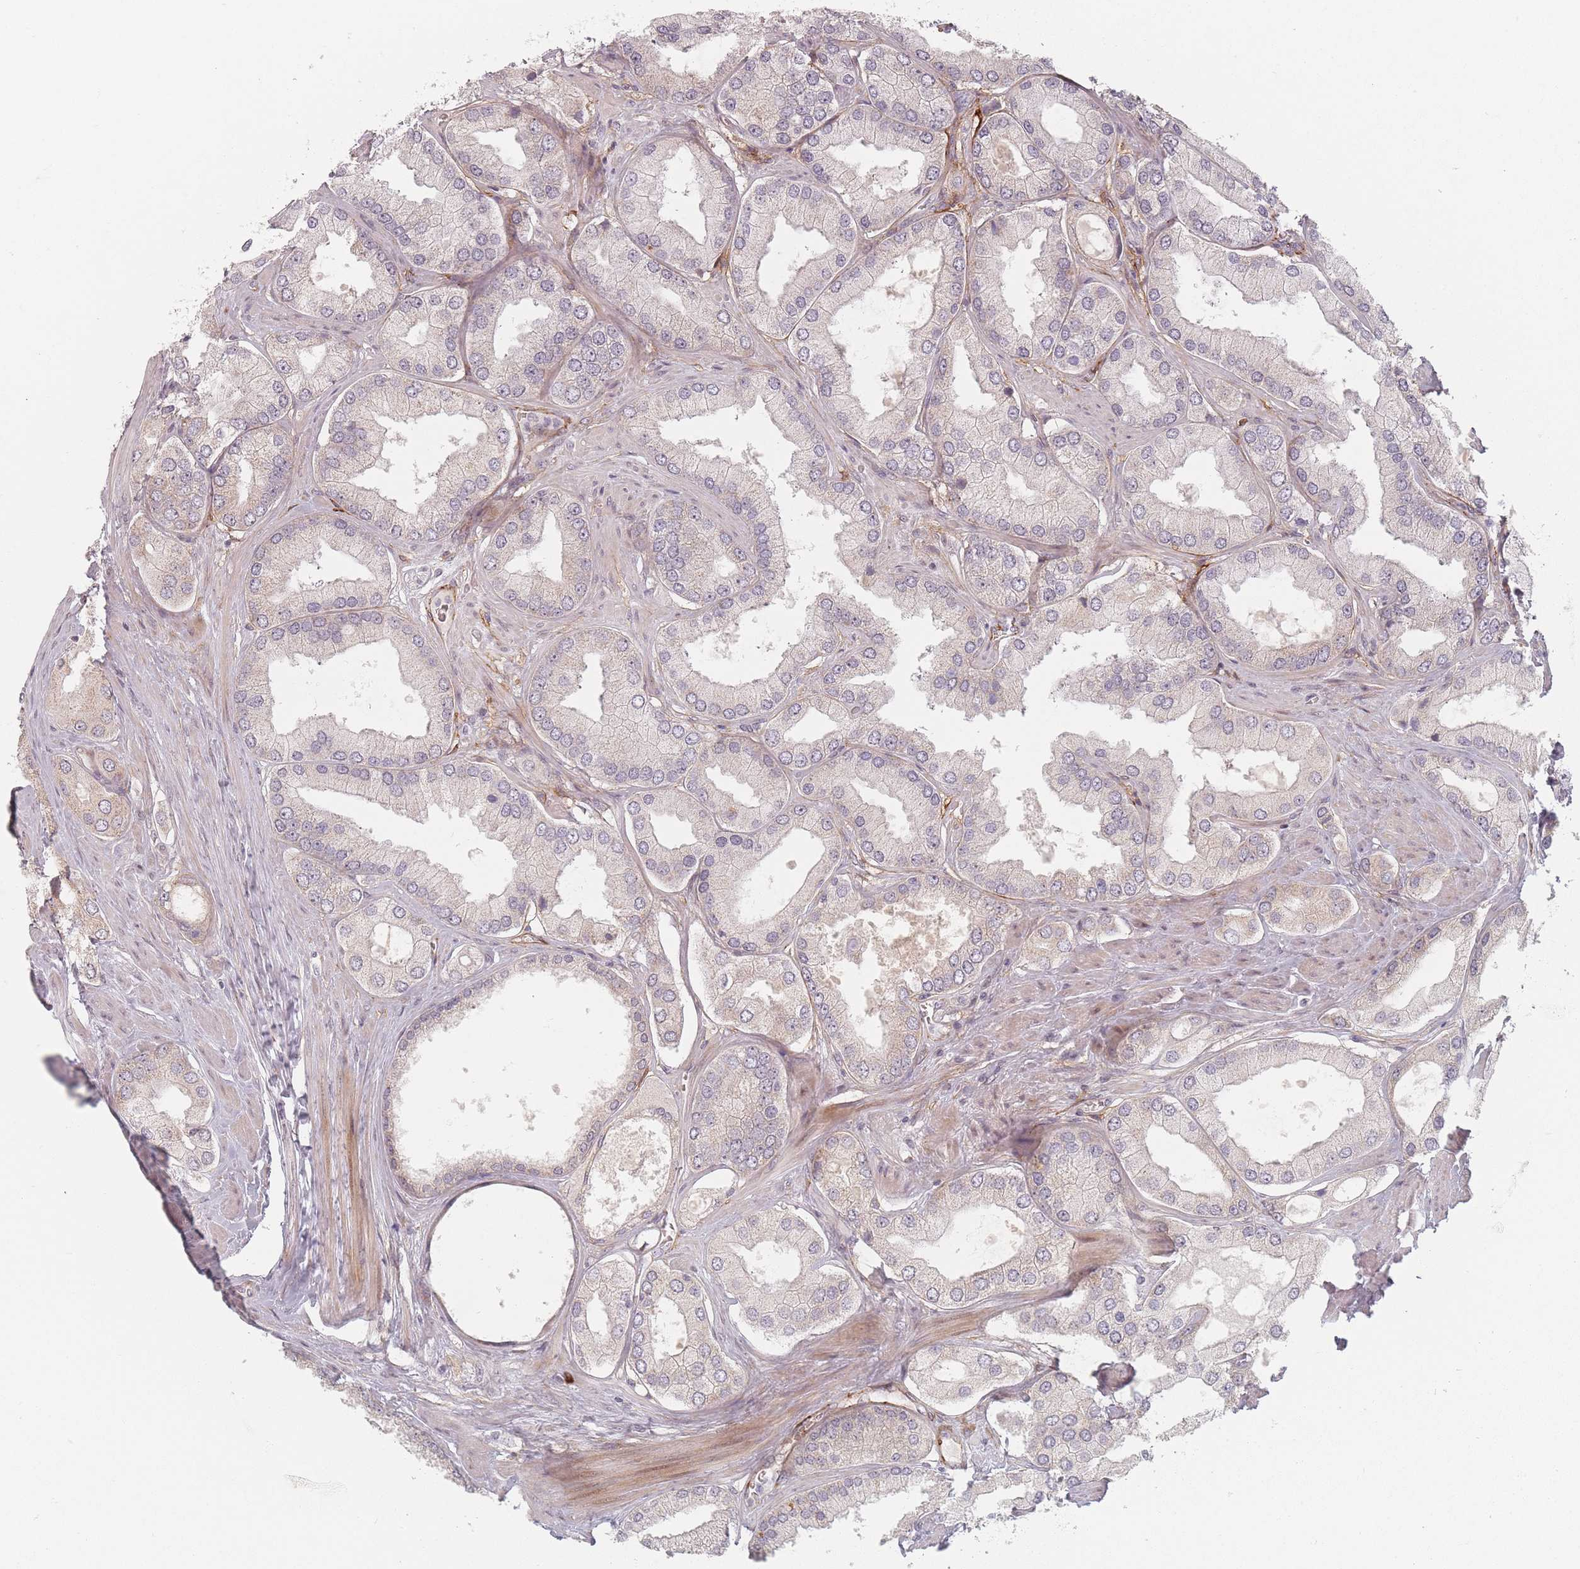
{"staining": {"intensity": "moderate", "quantity": "<25%", "location": "cytoplasmic/membranous"}, "tissue": "prostate cancer", "cell_type": "Tumor cells", "image_type": "cancer", "snomed": [{"axis": "morphology", "description": "Adenocarcinoma, Low grade"}, {"axis": "topography", "description": "Prostate"}], "caption": "IHC (DAB) staining of prostate cancer (low-grade adenocarcinoma) reveals moderate cytoplasmic/membranous protein positivity in approximately <25% of tumor cells.", "gene": "ZKSCAN7", "patient": {"sex": "male", "age": 42}}